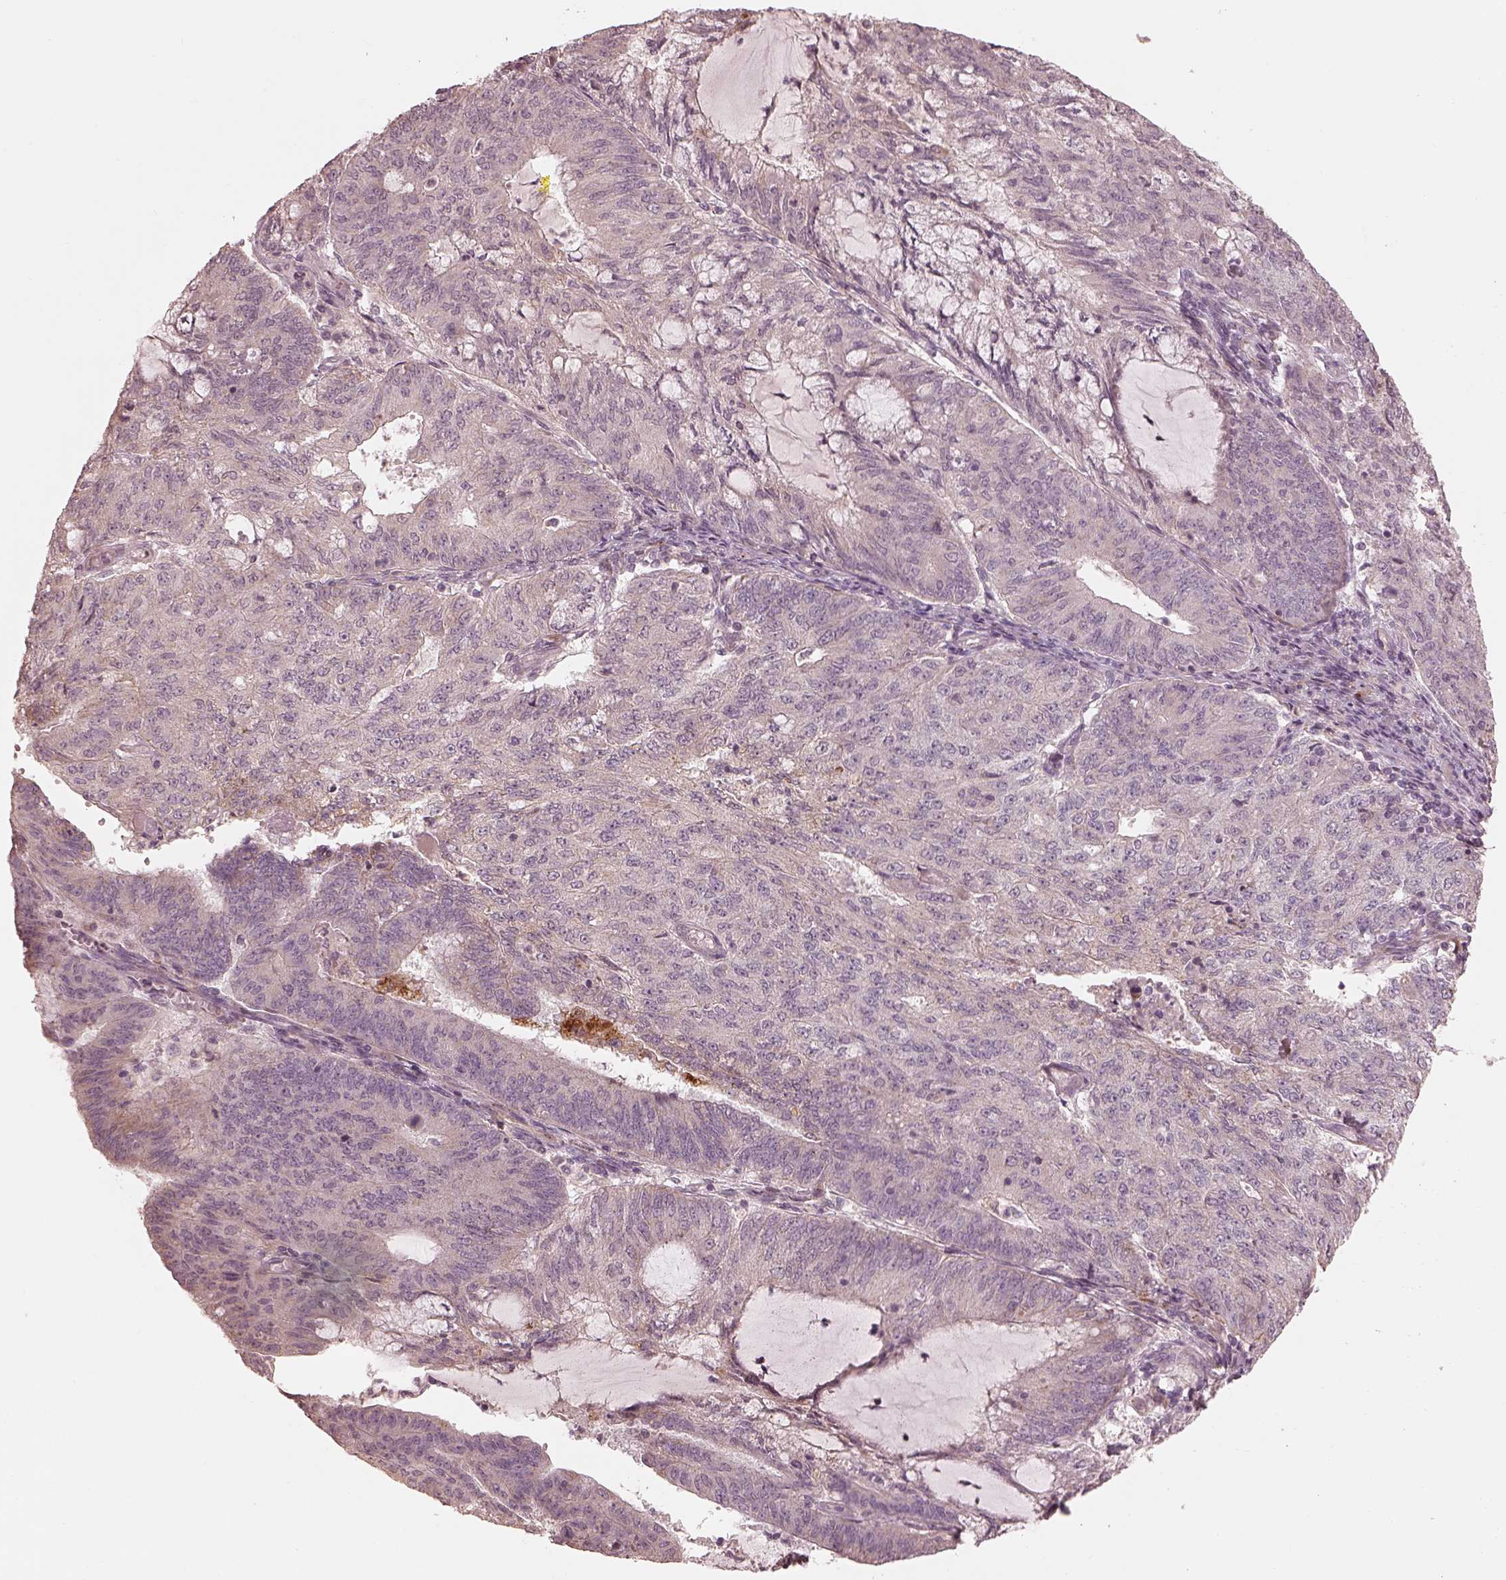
{"staining": {"intensity": "negative", "quantity": "none", "location": "none"}, "tissue": "endometrial cancer", "cell_type": "Tumor cells", "image_type": "cancer", "snomed": [{"axis": "morphology", "description": "Adenocarcinoma, NOS"}, {"axis": "topography", "description": "Endometrium"}], "caption": "IHC photomicrograph of endometrial adenocarcinoma stained for a protein (brown), which reveals no expression in tumor cells. (DAB immunohistochemistry with hematoxylin counter stain).", "gene": "SLC25A46", "patient": {"sex": "female", "age": 82}}